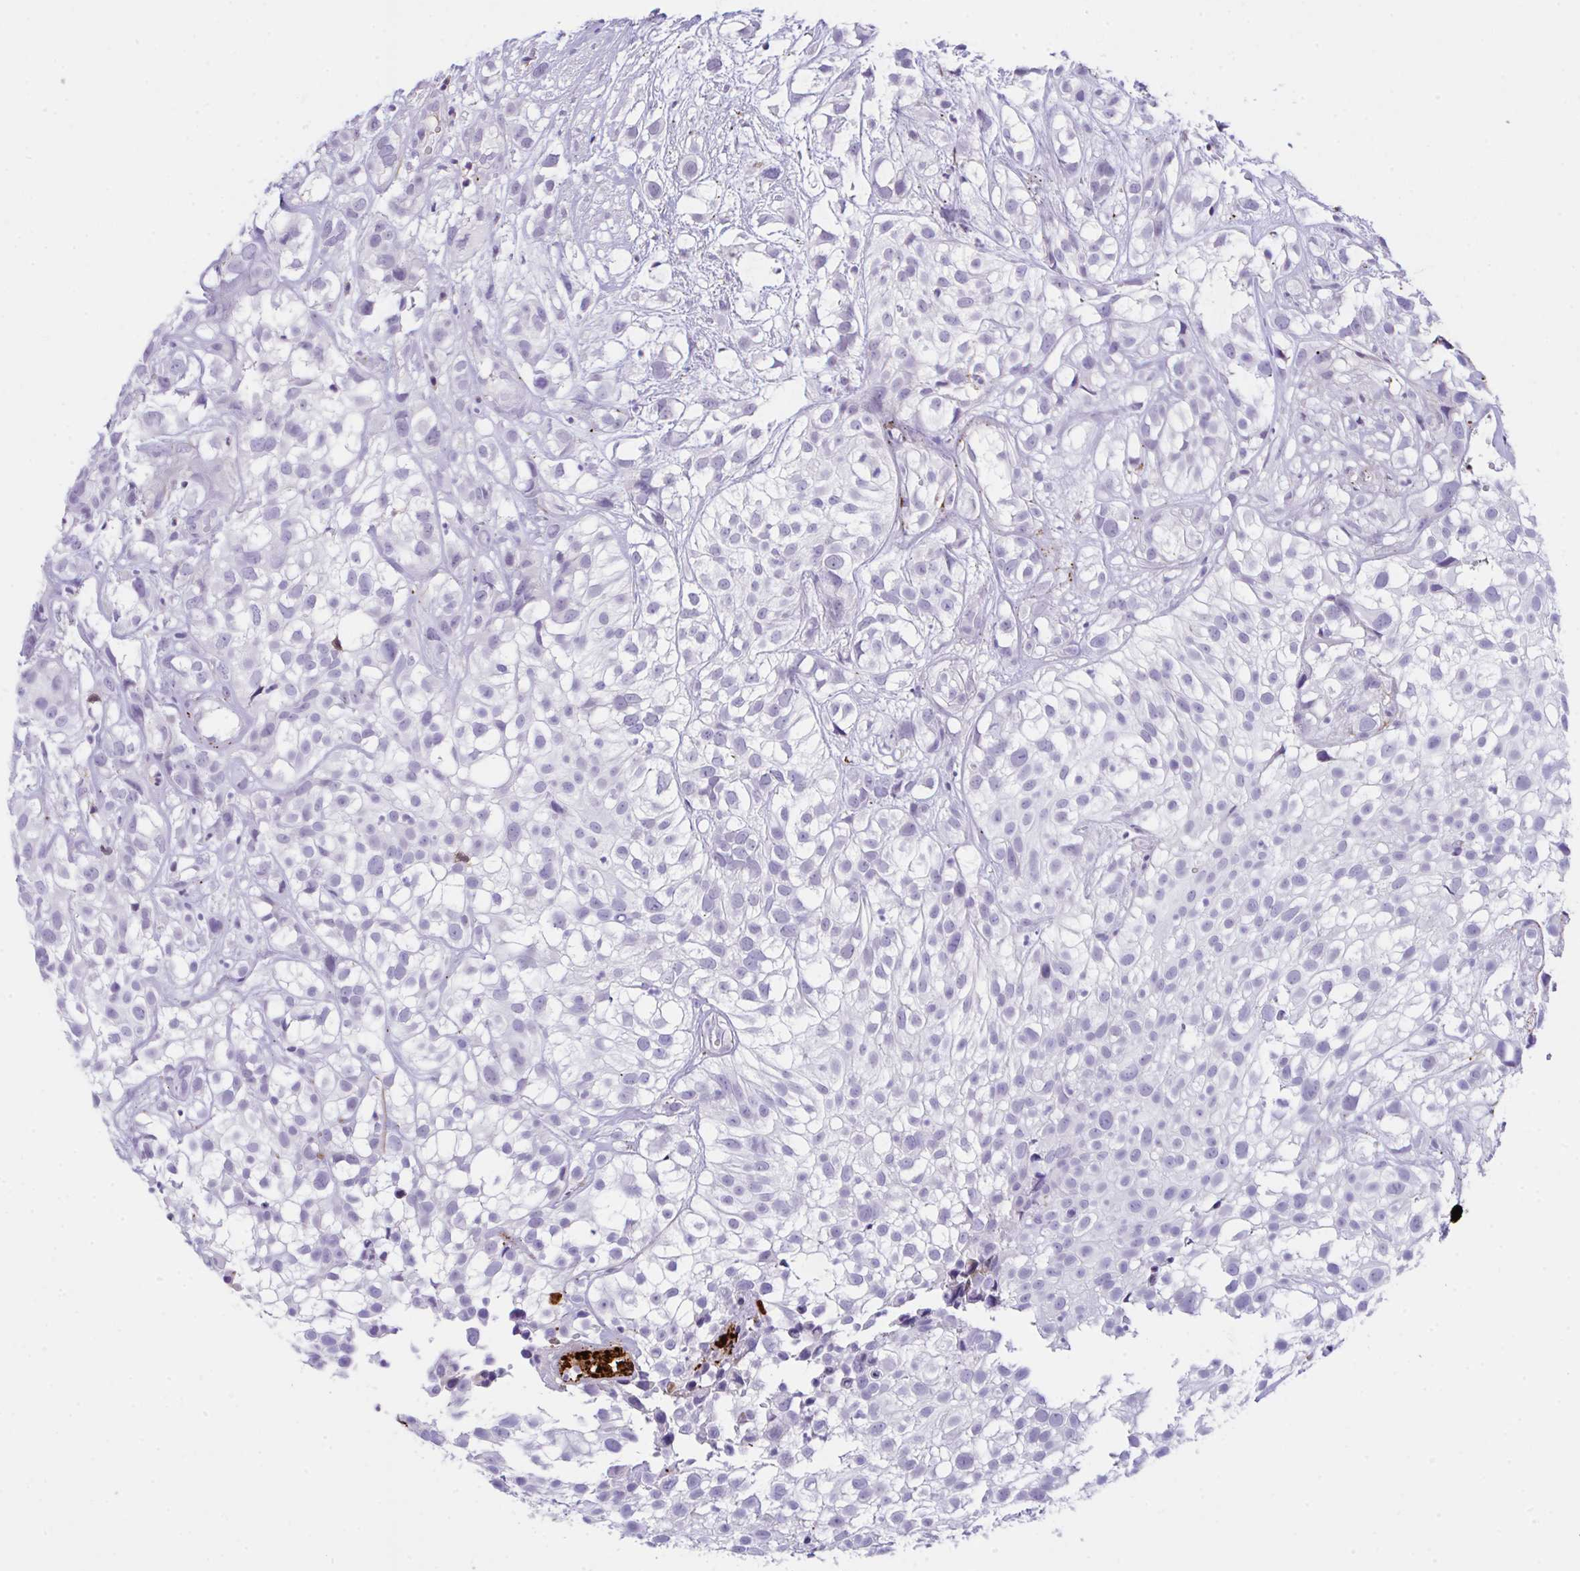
{"staining": {"intensity": "negative", "quantity": "none", "location": "none"}, "tissue": "urothelial cancer", "cell_type": "Tumor cells", "image_type": "cancer", "snomed": [{"axis": "morphology", "description": "Urothelial carcinoma, High grade"}, {"axis": "topography", "description": "Urinary bladder"}], "caption": "Immunohistochemistry image of human high-grade urothelial carcinoma stained for a protein (brown), which demonstrates no expression in tumor cells.", "gene": "KMT2E", "patient": {"sex": "male", "age": 56}}